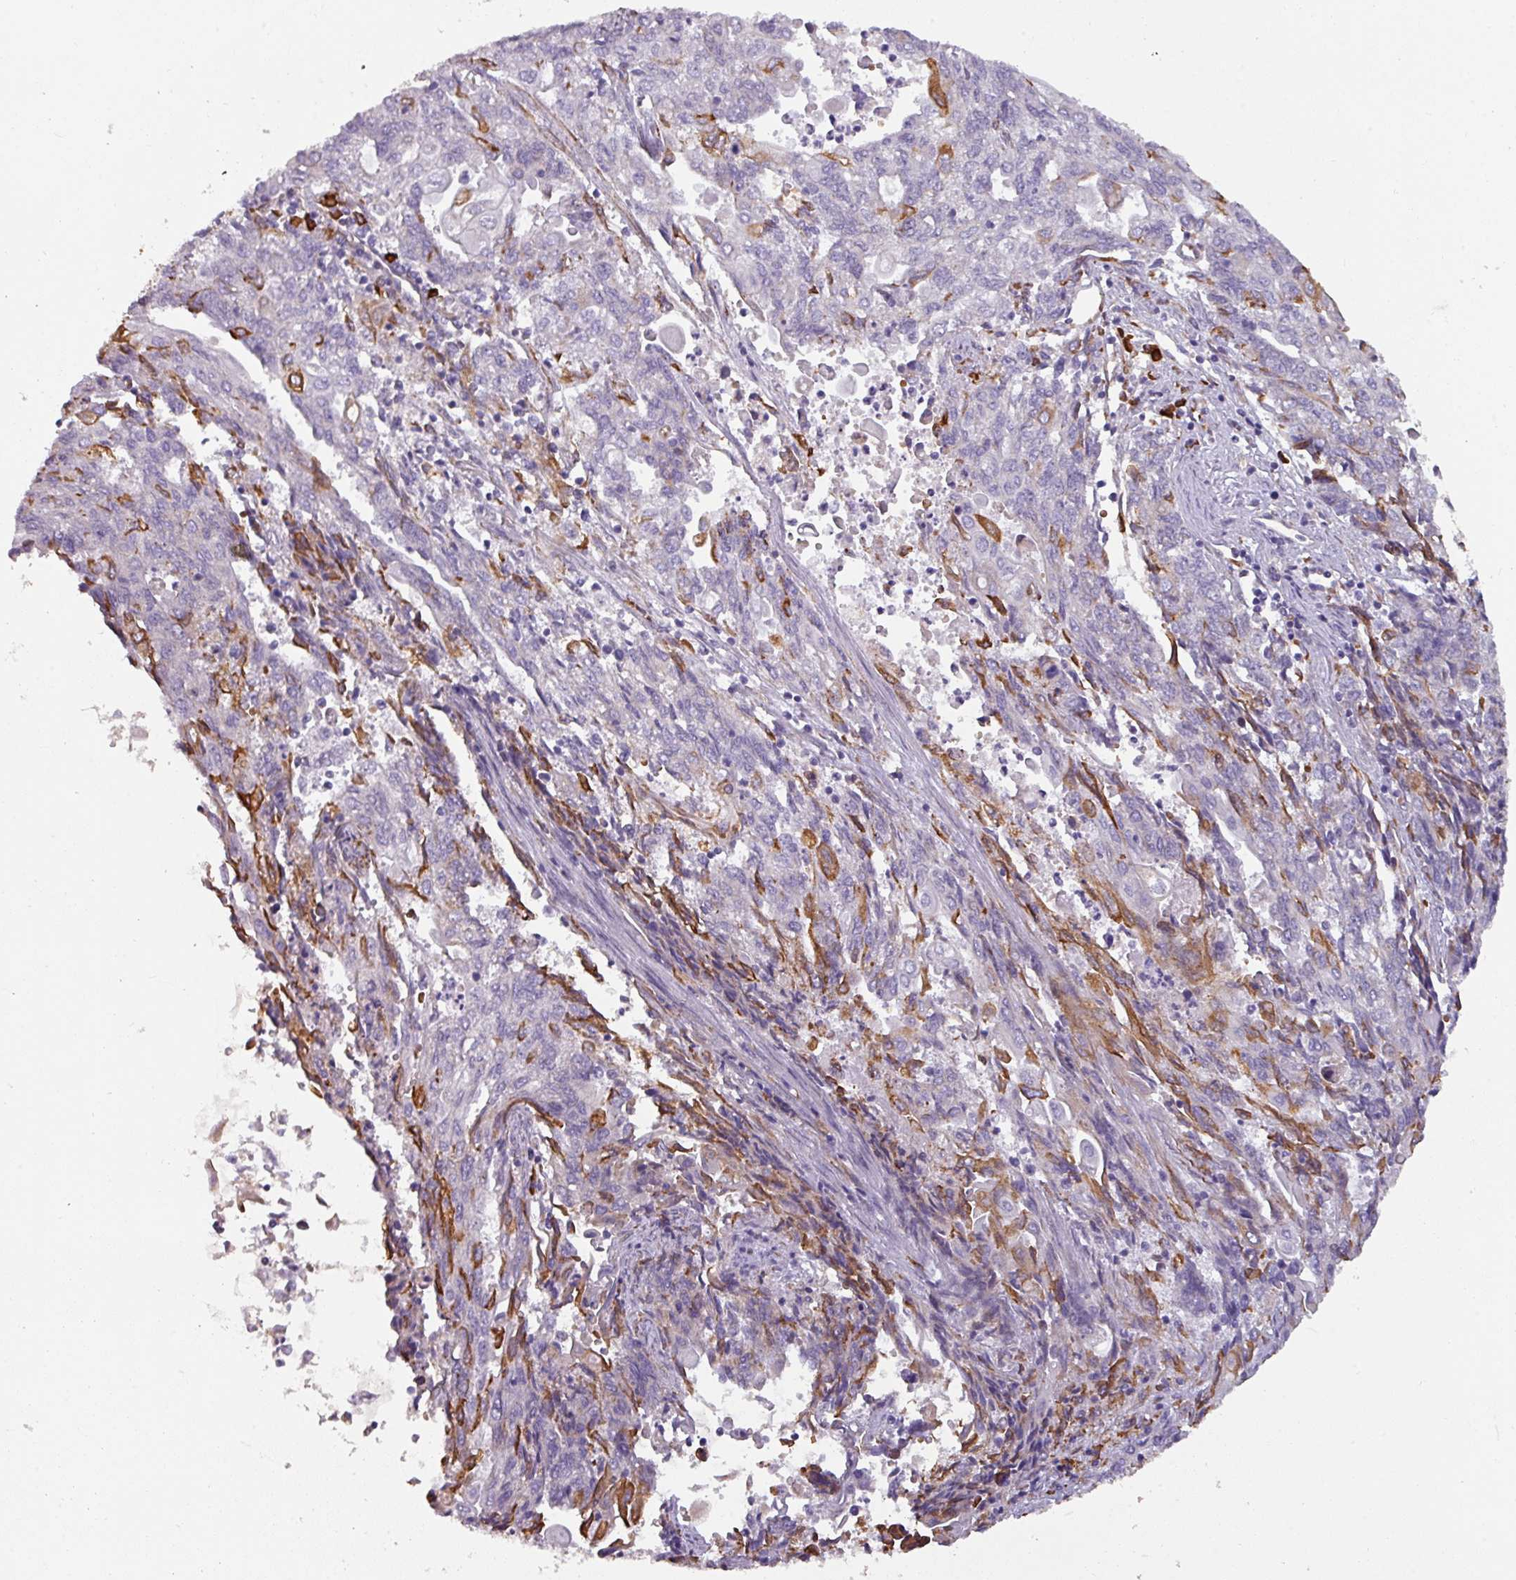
{"staining": {"intensity": "negative", "quantity": "none", "location": "none"}, "tissue": "endometrial cancer", "cell_type": "Tumor cells", "image_type": "cancer", "snomed": [{"axis": "morphology", "description": "Adenocarcinoma, NOS"}, {"axis": "topography", "description": "Endometrium"}], "caption": "An image of human endometrial cancer (adenocarcinoma) is negative for staining in tumor cells.", "gene": "BUD23", "patient": {"sex": "female", "age": 54}}